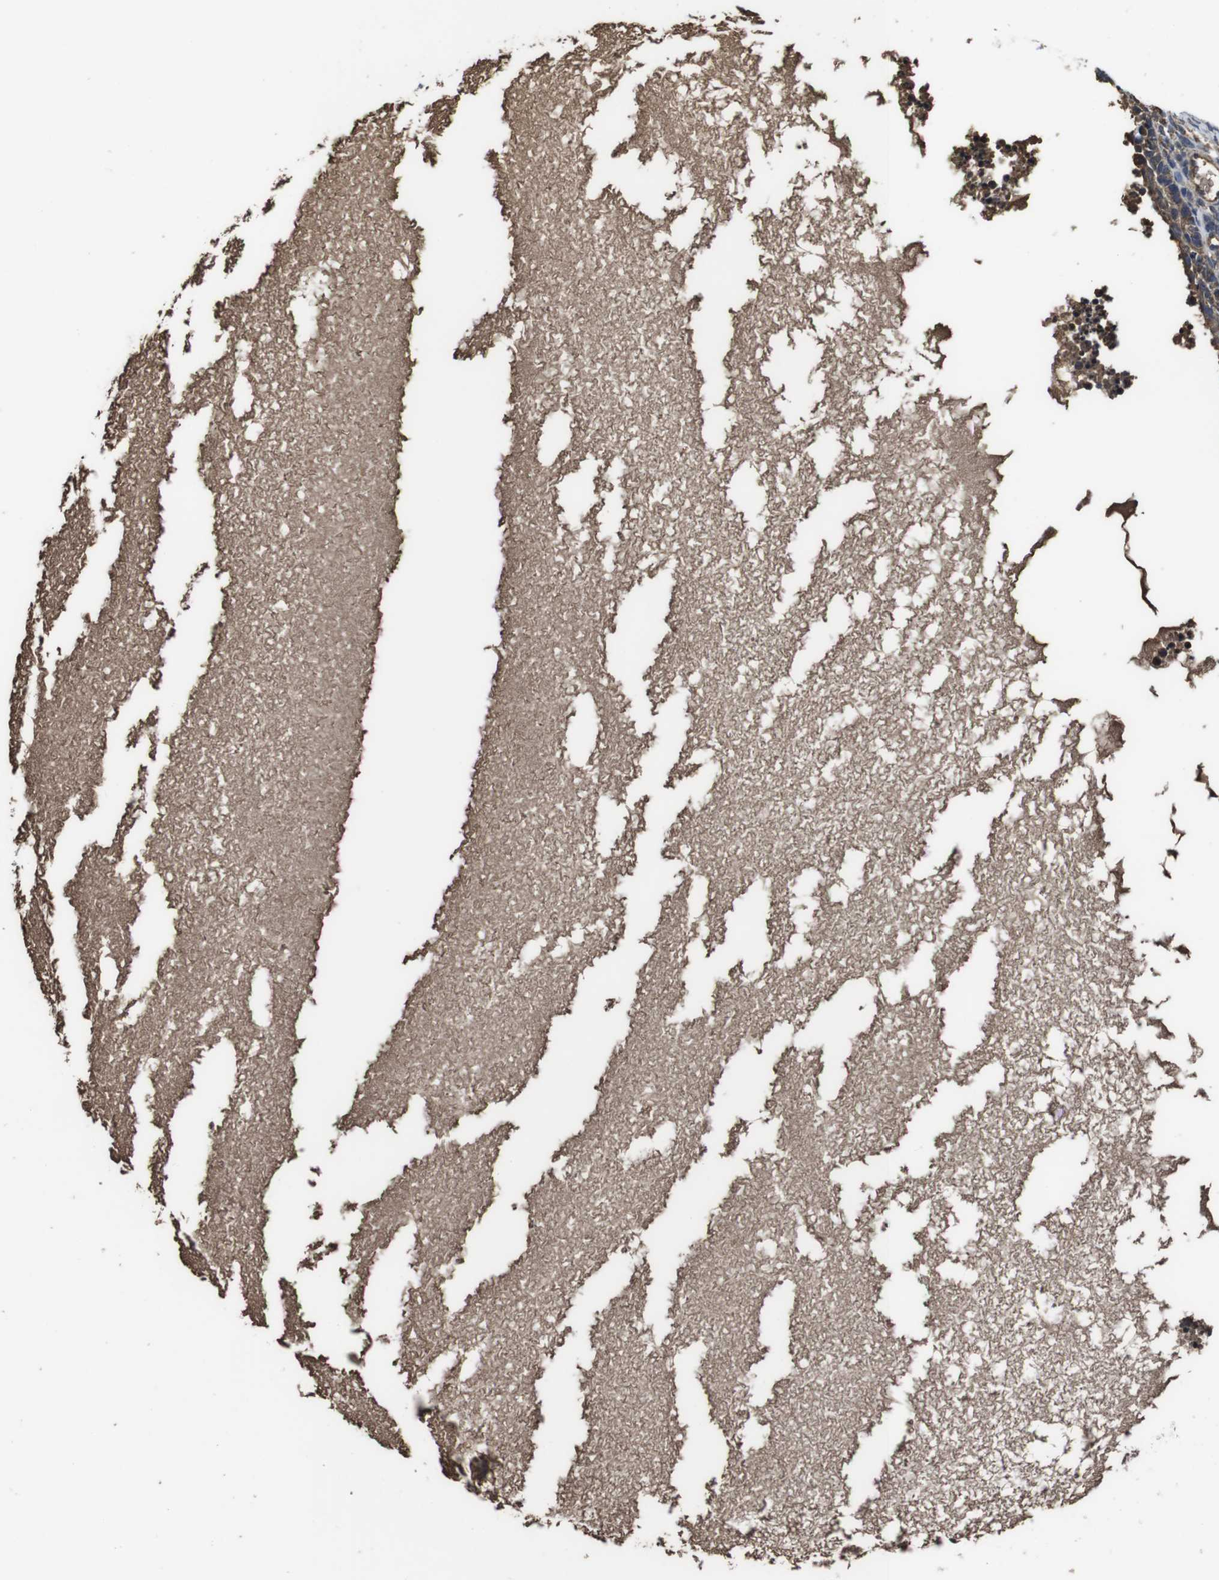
{"staining": {"intensity": "weak", "quantity": "25%-75%", "location": "cytoplasmic/membranous"}, "tissue": "ovary", "cell_type": "Ovarian stroma cells", "image_type": "normal", "snomed": [{"axis": "morphology", "description": "Normal tissue, NOS"}, {"axis": "topography", "description": "Ovary"}], "caption": "A photomicrograph showing weak cytoplasmic/membranous positivity in about 25%-75% of ovarian stroma cells in normal ovary, as visualized by brown immunohistochemical staining.", "gene": "CXCL11", "patient": {"sex": "female", "age": 35}}